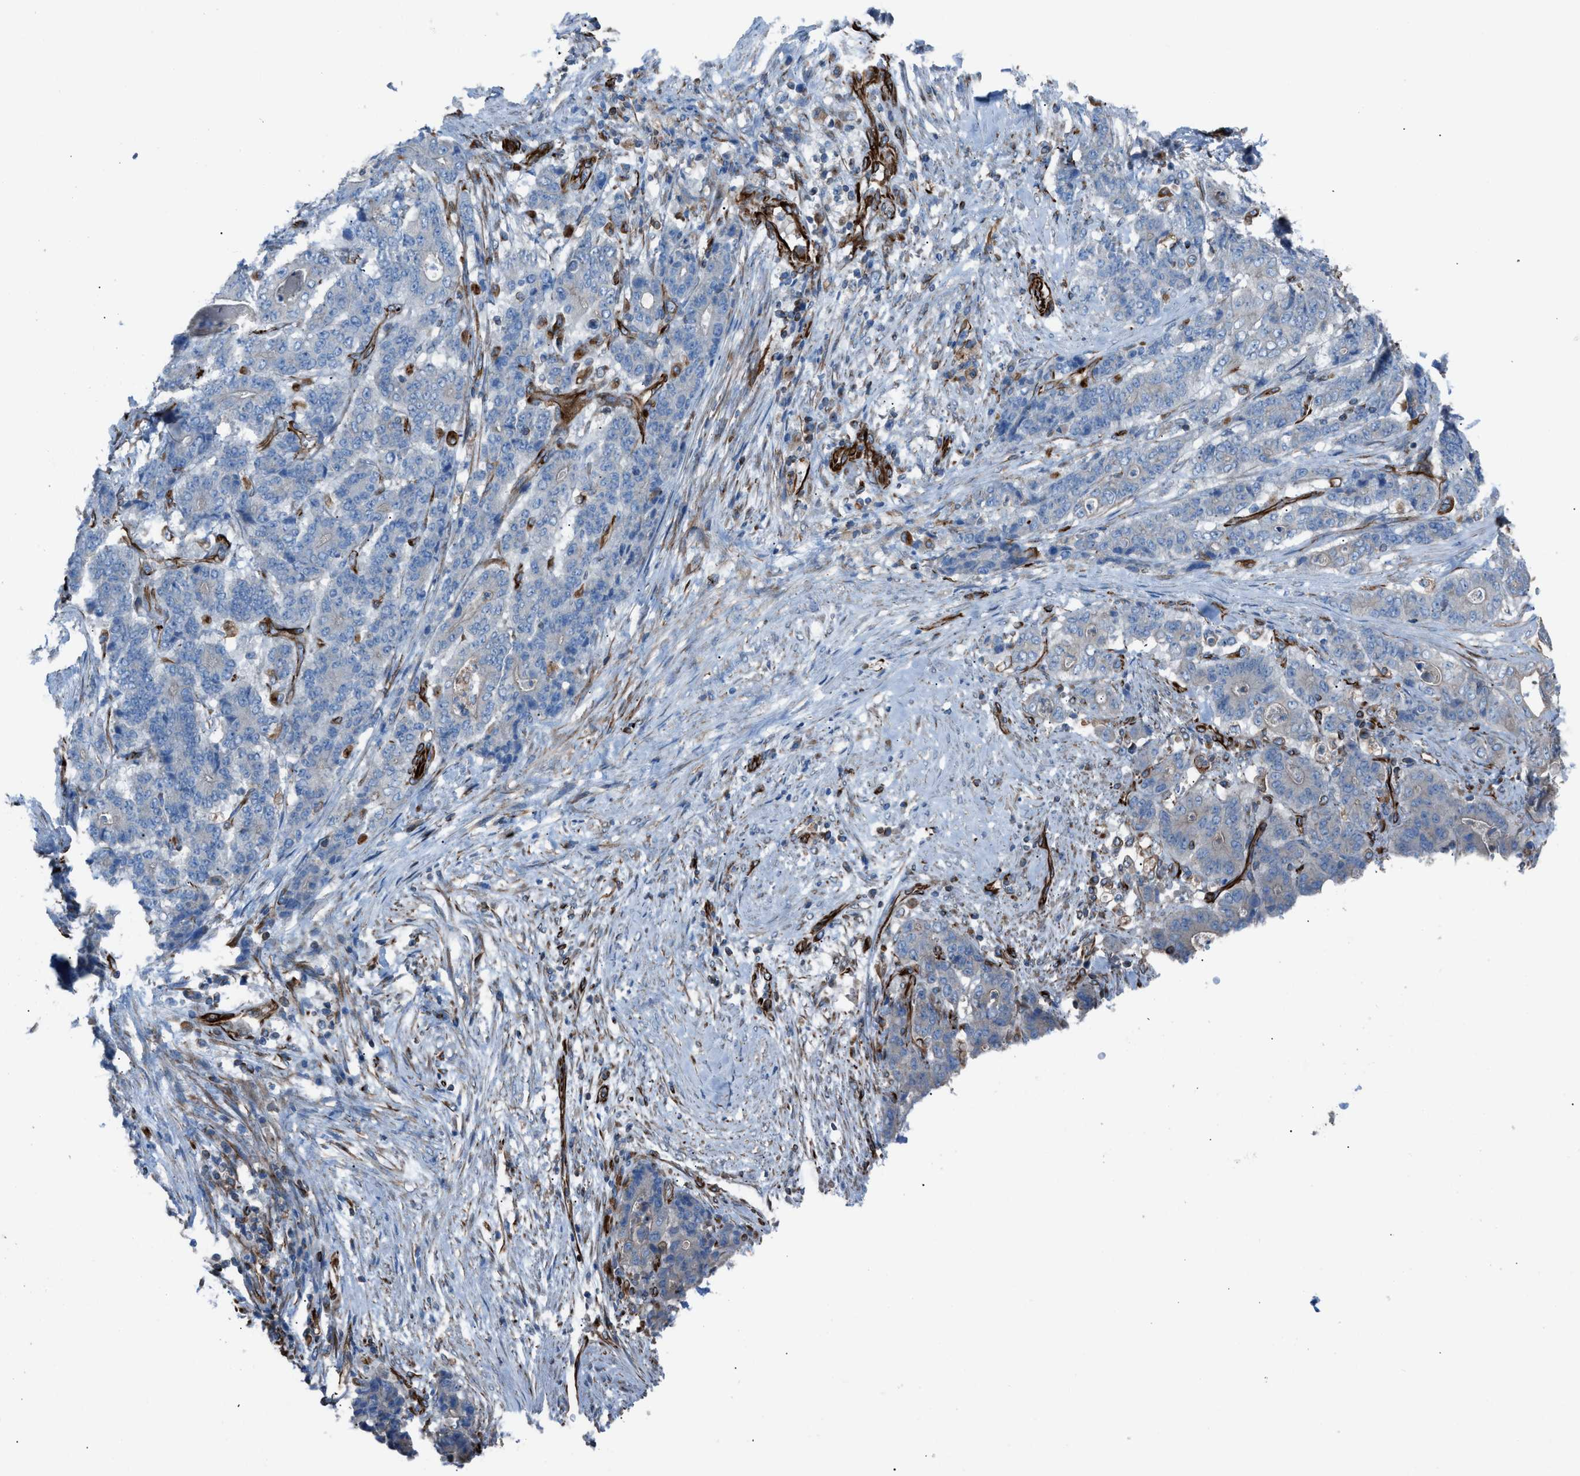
{"staining": {"intensity": "negative", "quantity": "none", "location": "none"}, "tissue": "stomach cancer", "cell_type": "Tumor cells", "image_type": "cancer", "snomed": [{"axis": "morphology", "description": "Adenocarcinoma, NOS"}, {"axis": "topography", "description": "Stomach"}], "caption": "The immunohistochemistry (IHC) histopathology image has no significant staining in tumor cells of adenocarcinoma (stomach) tissue.", "gene": "CABP7", "patient": {"sex": "female", "age": 73}}